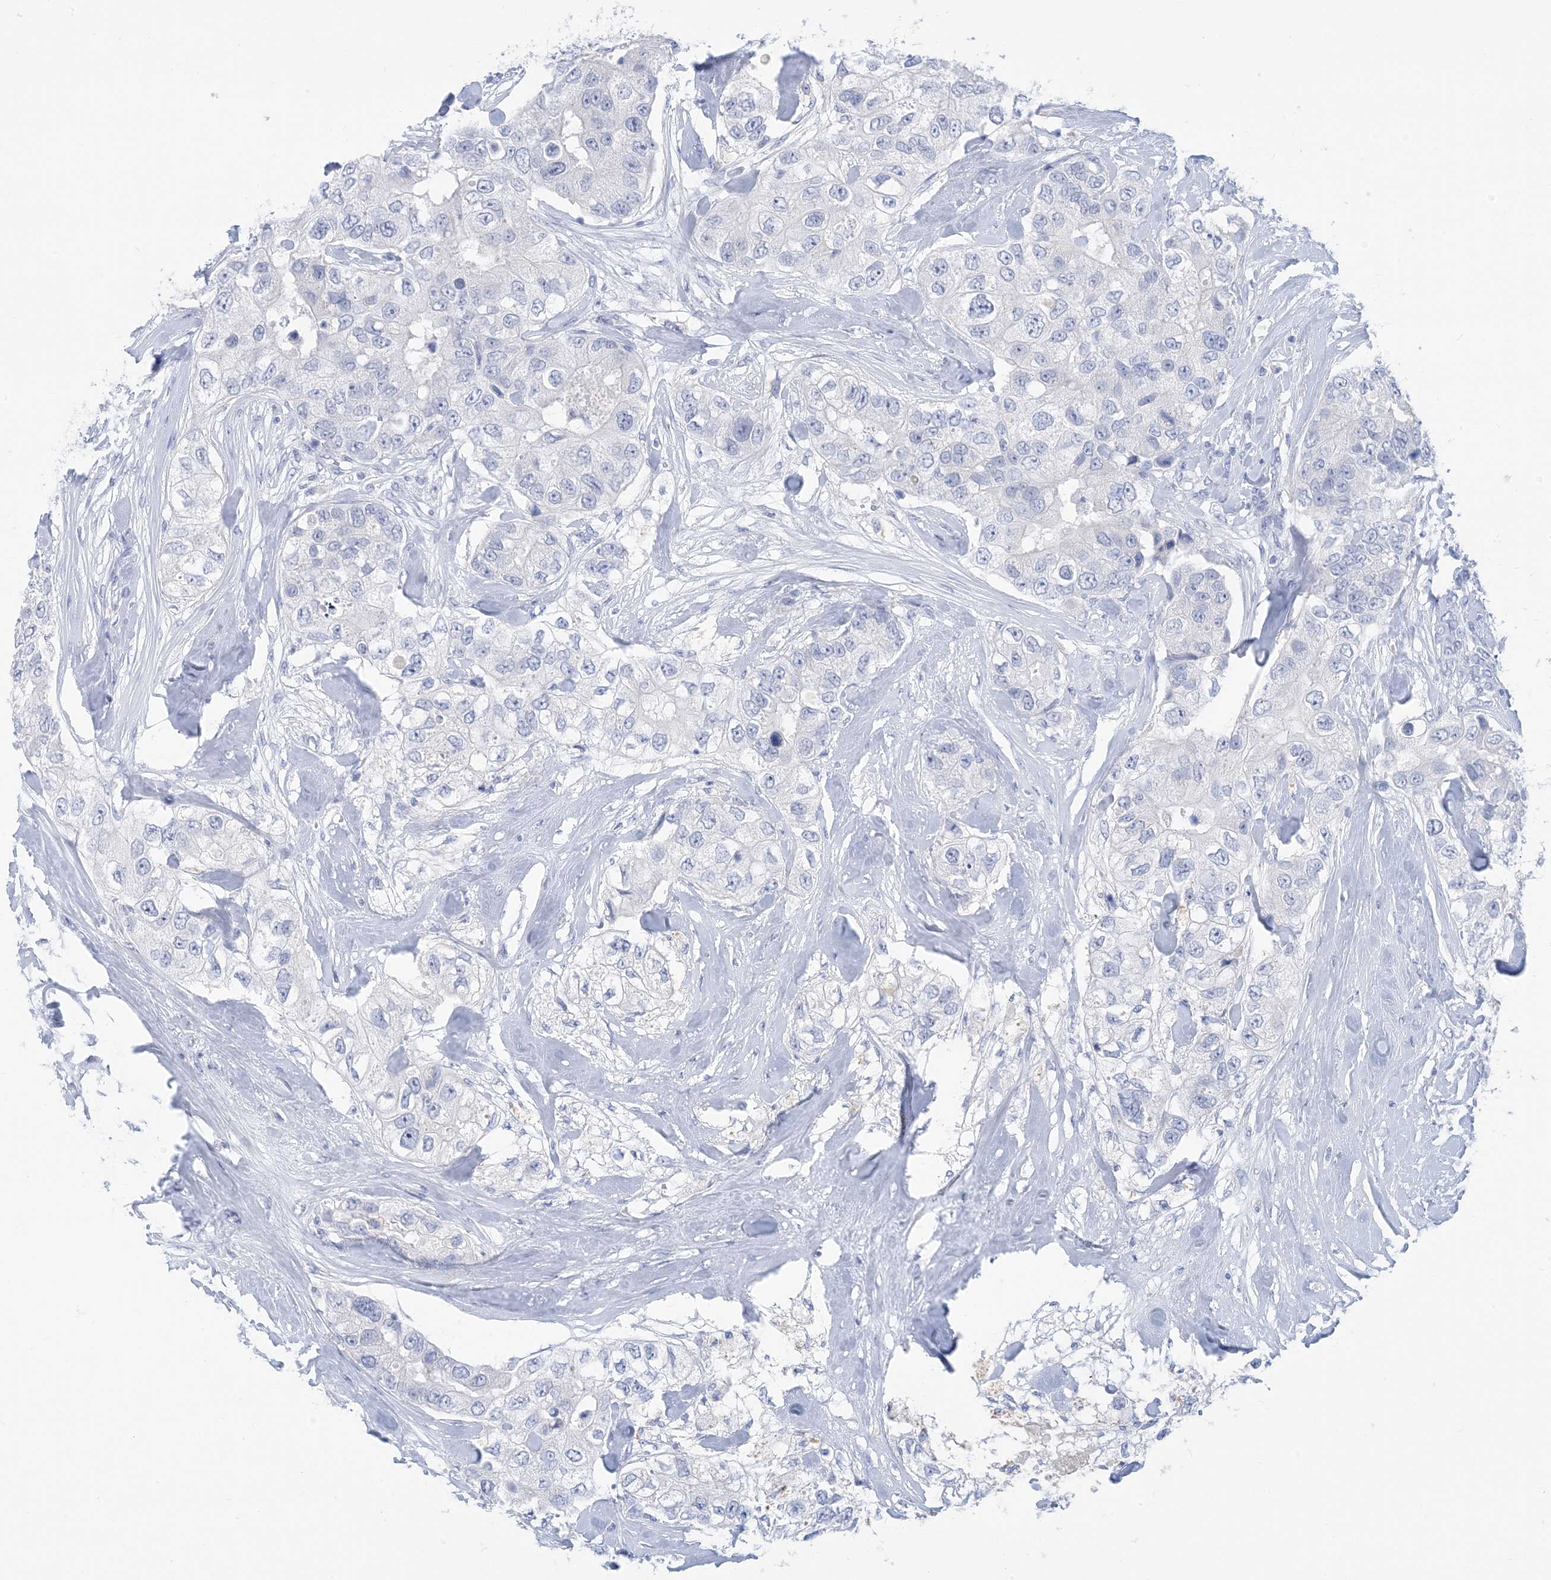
{"staining": {"intensity": "negative", "quantity": "none", "location": "none"}, "tissue": "breast cancer", "cell_type": "Tumor cells", "image_type": "cancer", "snomed": [{"axis": "morphology", "description": "Duct carcinoma"}, {"axis": "topography", "description": "Breast"}], "caption": "IHC of breast intraductal carcinoma exhibits no staining in tumor cells.", "gene": "SH3YL1", "patient": {"sex": "female", "age": 62}}